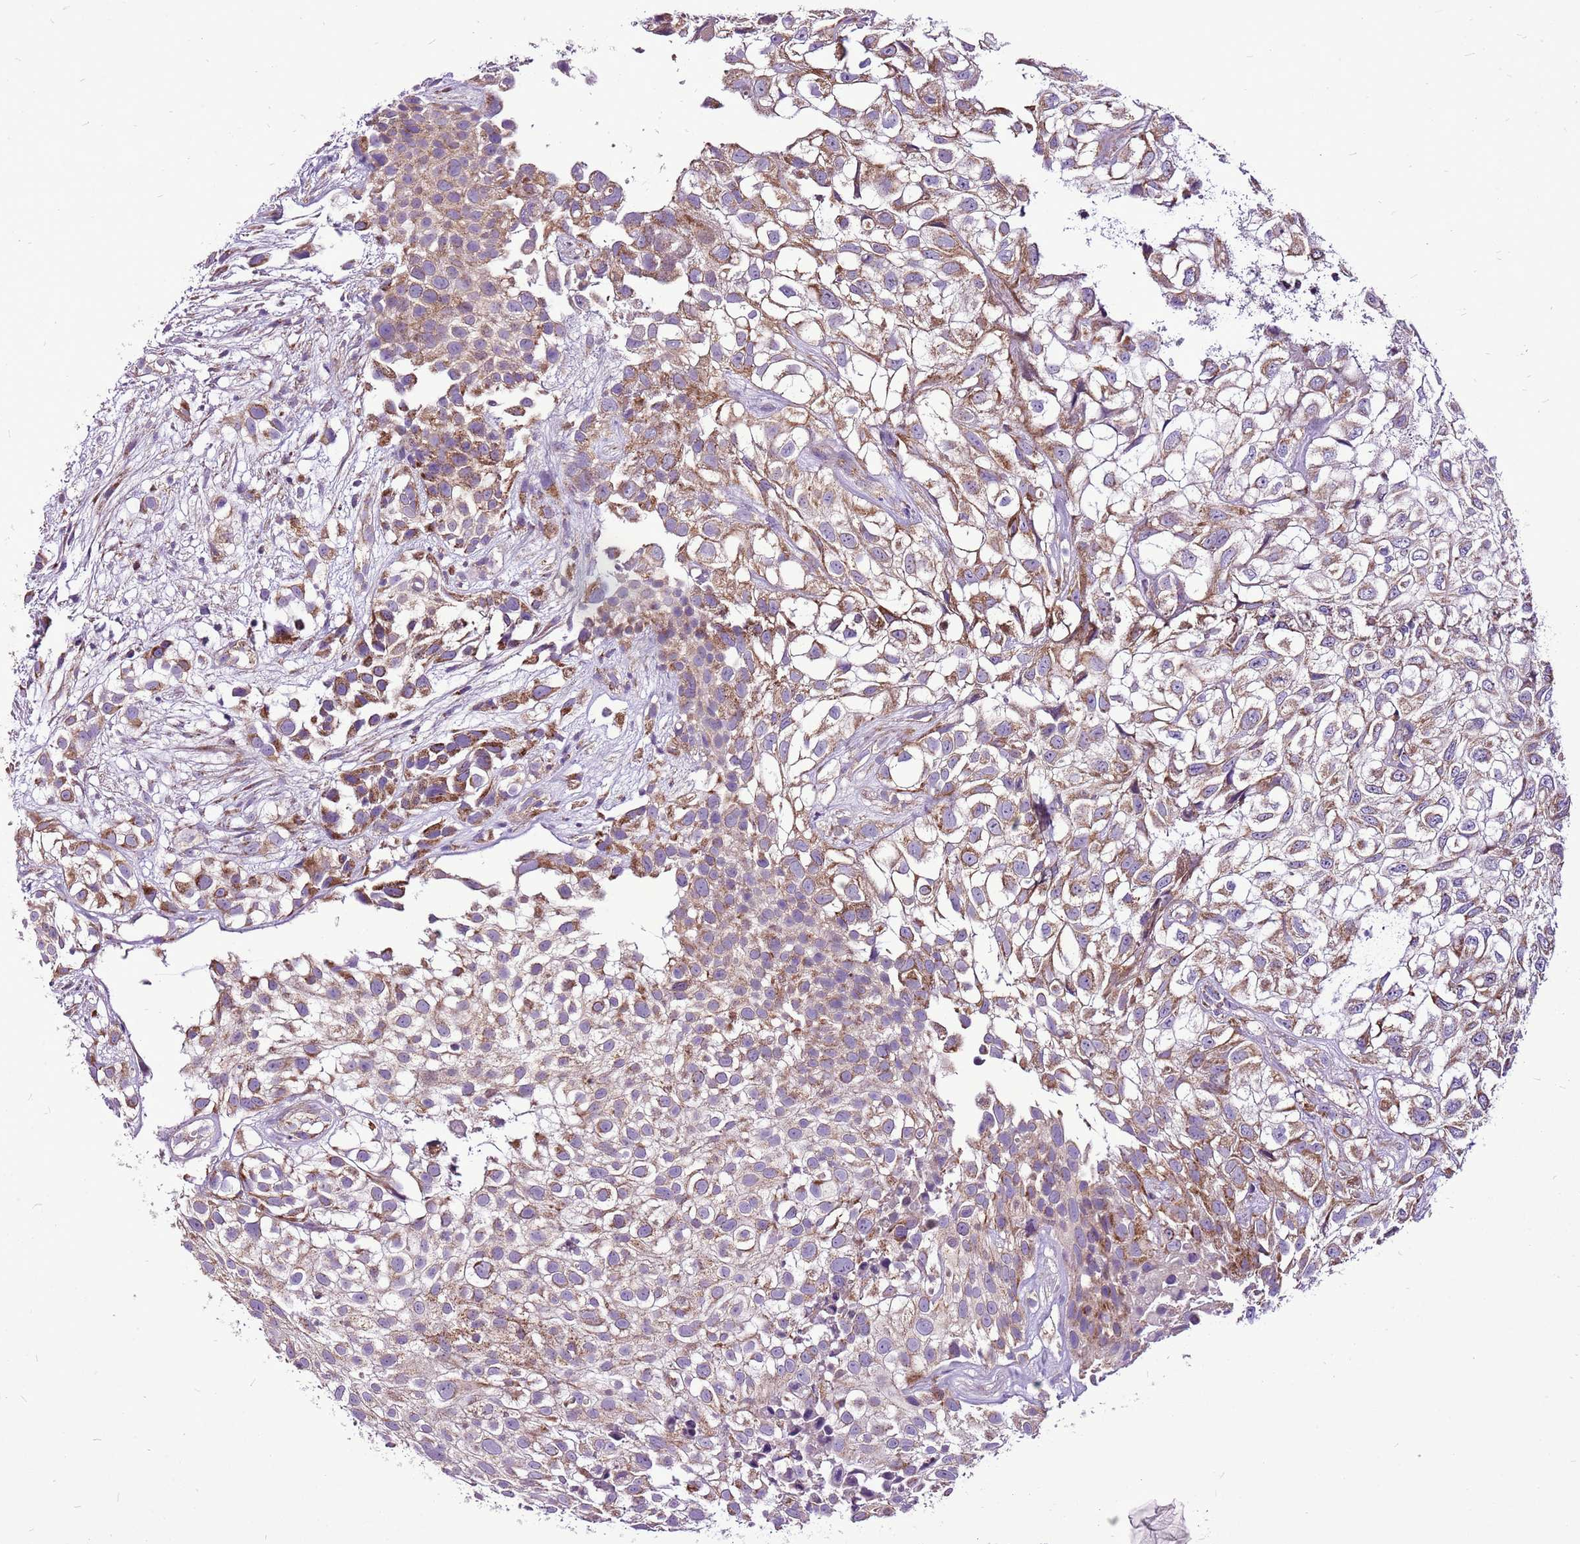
{"staining": {"intensity": "moderate", "quantity": ">75%", "location": "cytoplasmic/membranous"}, "tissue": "urothelial cancer", "cell_type": "Tumor cells", "image_type": "cancer", "snomed": [{"axis": "morphology", "description": "Urothelial carcinoma, High grade"}, {"axis": "topography", "description": "Urinary bladder"}], "caption": "A histopathology image of urothelial cancer stained for a protein shows moderate cytoplasmic/membranous brown staining in tumor cells.", "gene": "GCDH", "patient": {"sex": "male", "age": 56}}